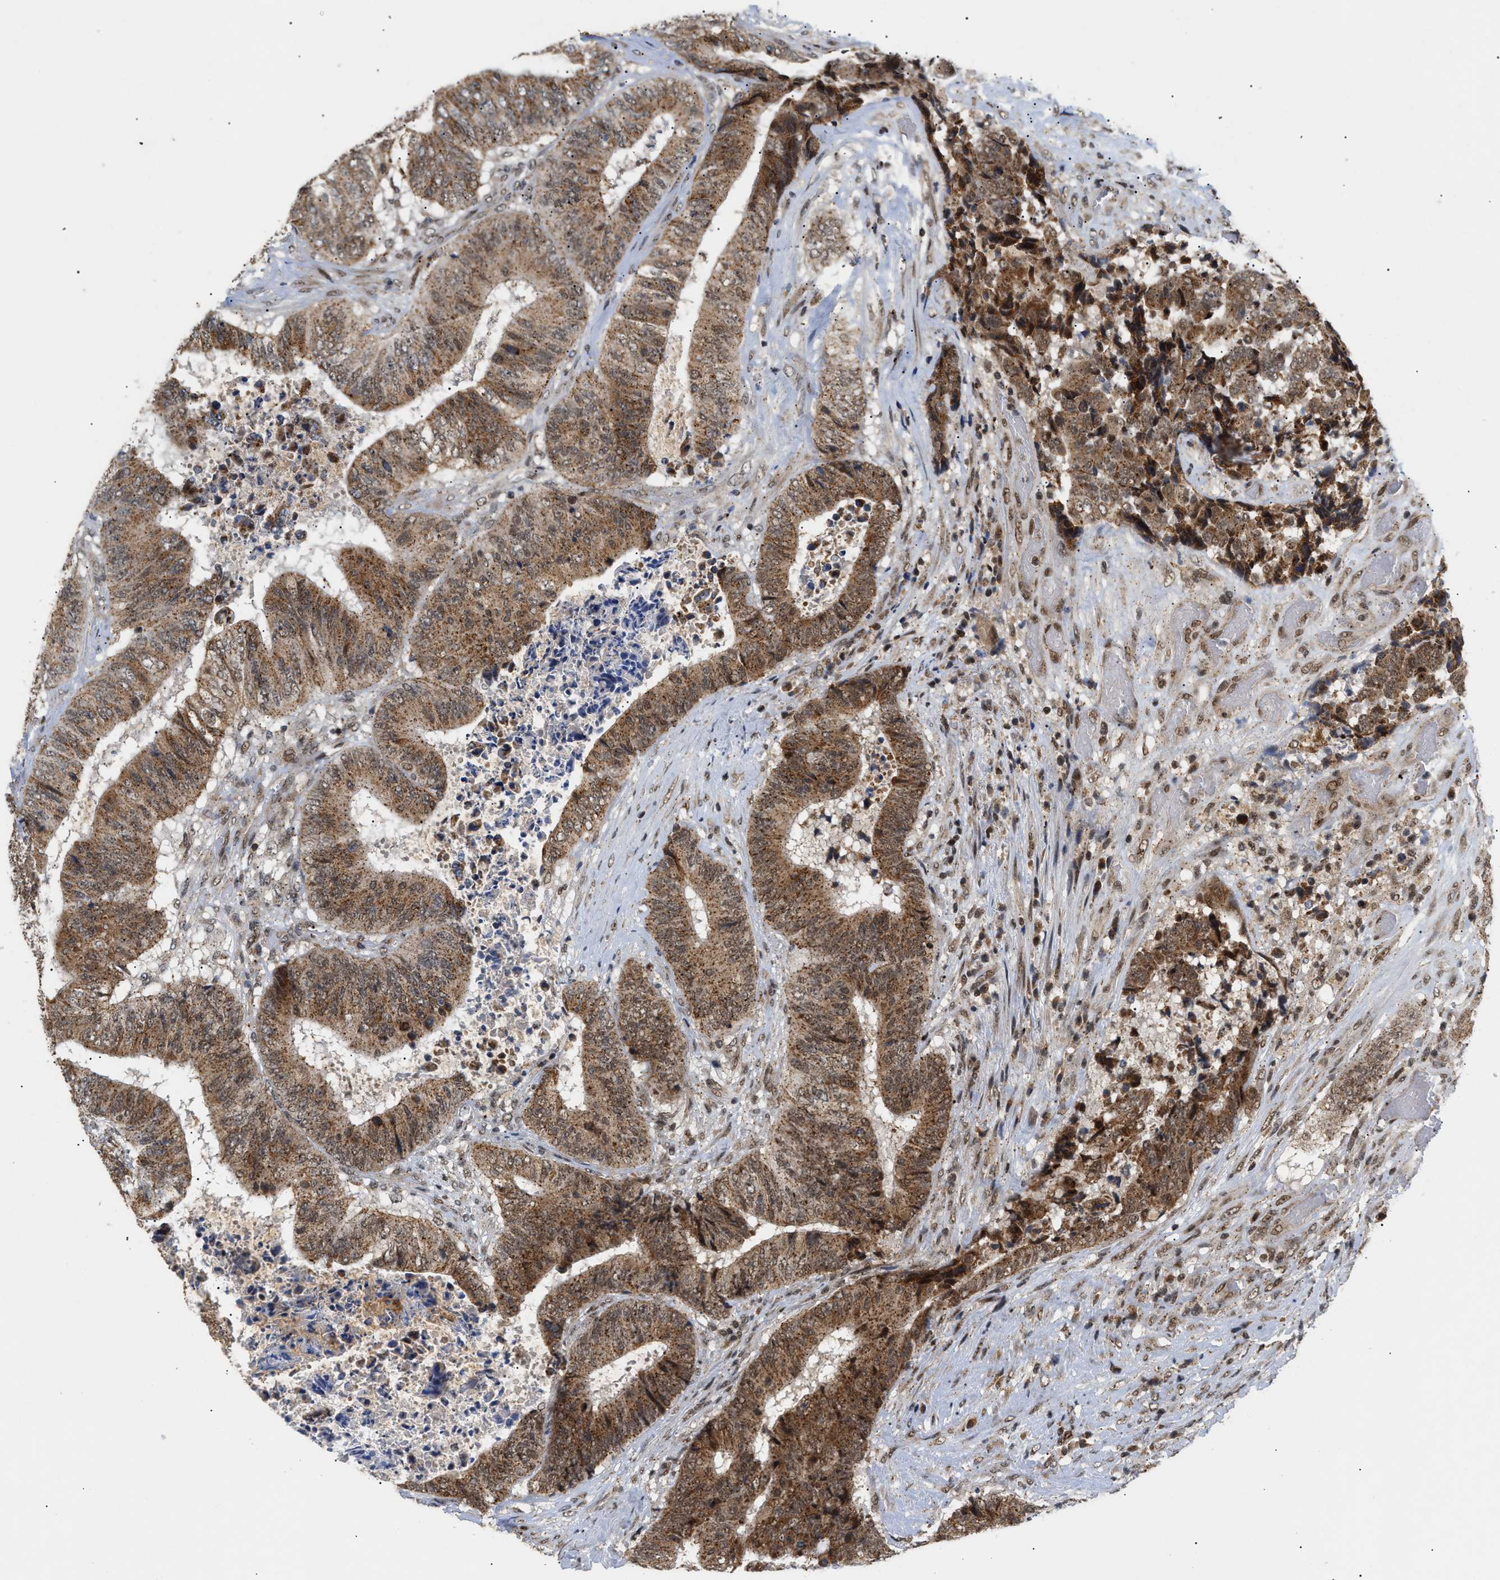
{"staining": {"intensity": "moderate", "quantity": ">75%", "location": "cytoplasmic/membranous"}, "tissue": "colorectal cancer", "cell_type": "Tumor cells", "image_type": "cancer", "snomed": [{"axis": "morphology", "description": "Adenocarcinoma, NOS"}, {"axis": "topography", "description": "Rectum"}], "caption": "DAB (3,3'-diaminobenzidine) immunohistochemical staining of human colorectal cancer exhibits moderate cytoplasmic/membranous protein staining in approximately >75% of tumor cells.", "gene": "ZBTB11", "patient": {"sex": "male", "age": 72}}